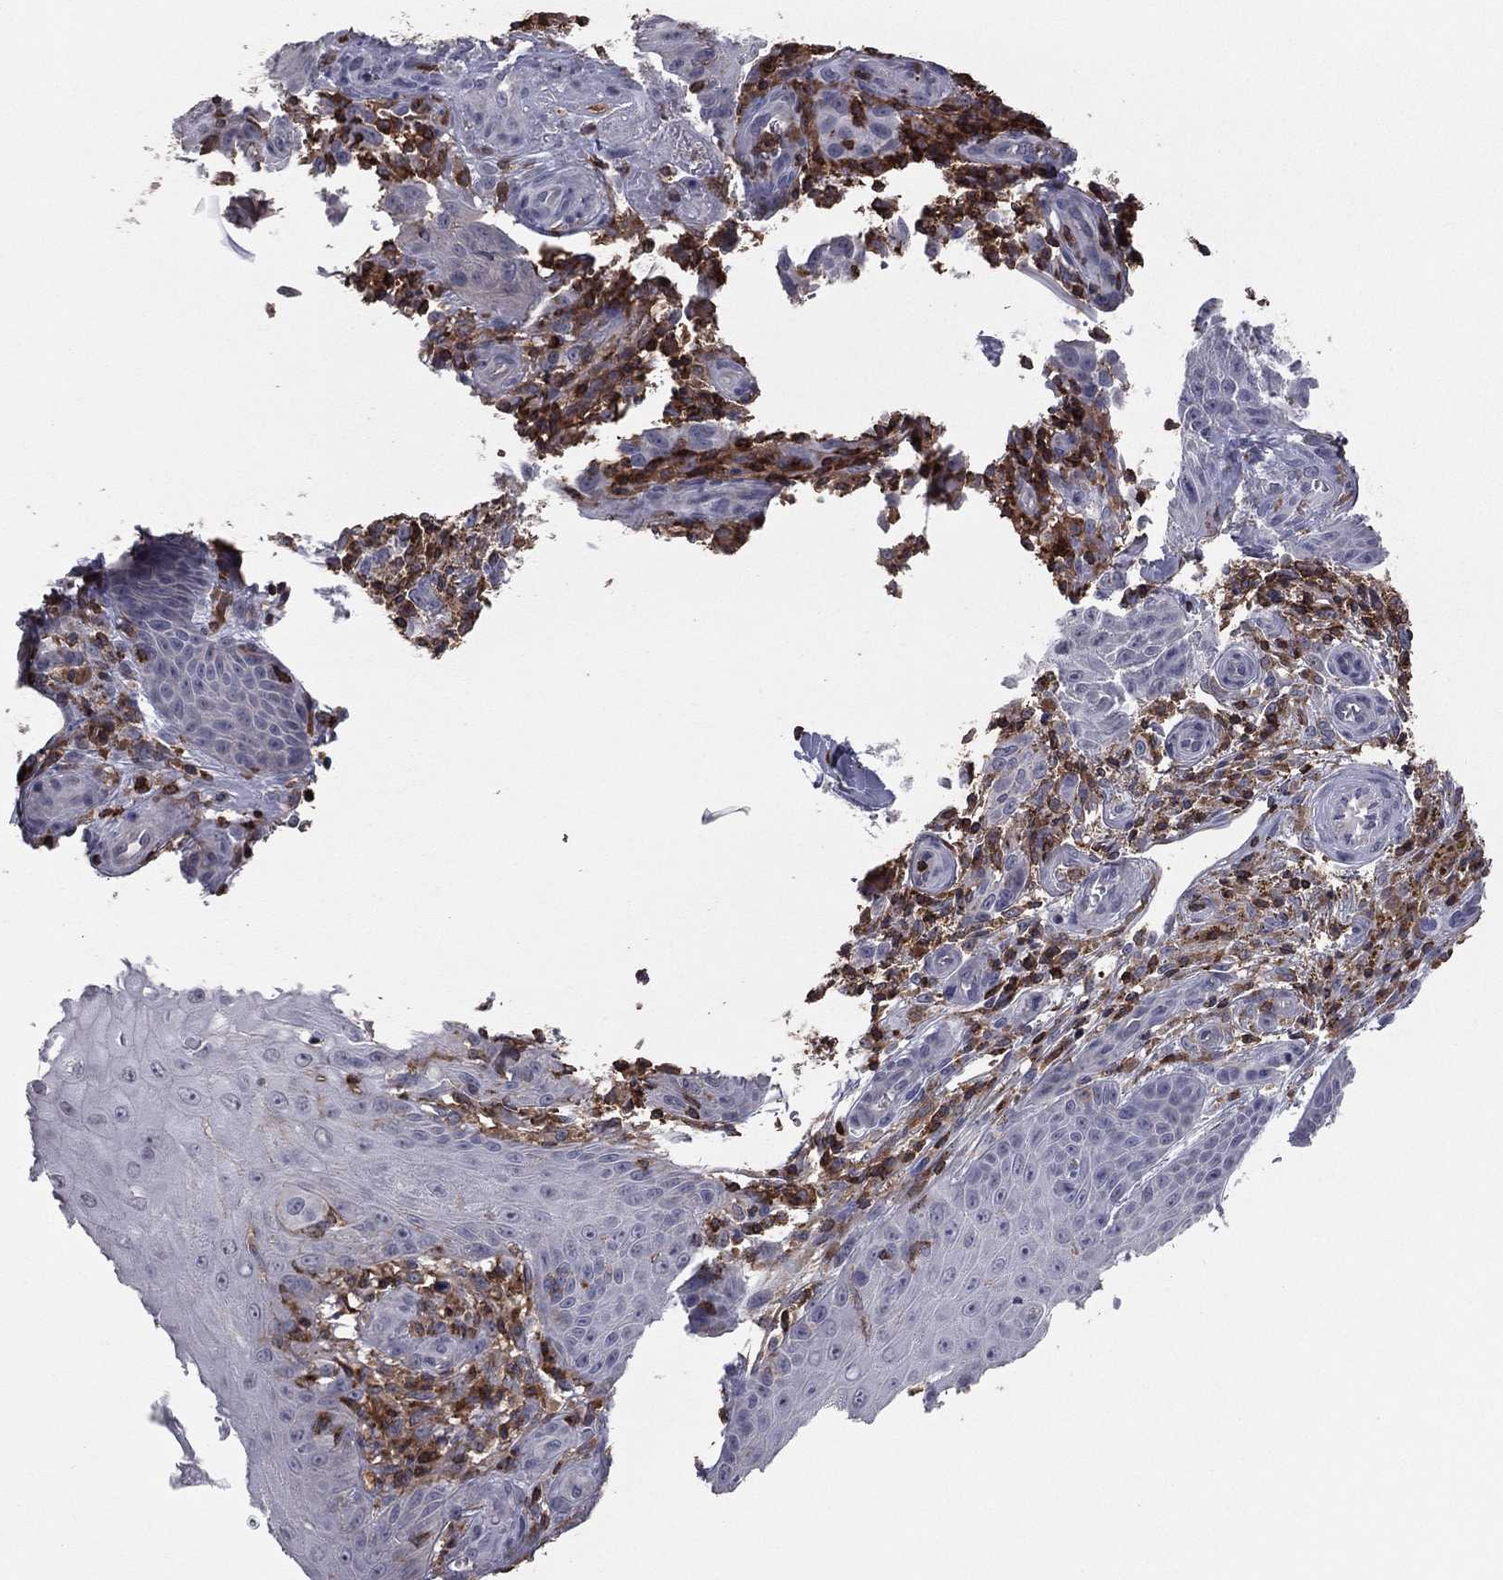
{"staining": {"intensity": "negative", "quantity": "none", "location": "none"}, "tissue": "melanoma", "cell_type": "Tumor cells", "image_type": "cancer", "snomed": [{"axis": "morphology", "description": "Malignant melanoma, NOS"}, {"axis": "topography", "description": "Skin"}], "caption": "This is an immunohistochemistry (IHC) histopathology image of melanoma. There is no positivity in tumor cells.", "gene": "PSTPIP1", "patient": {"sex": "female", "age": 53}}